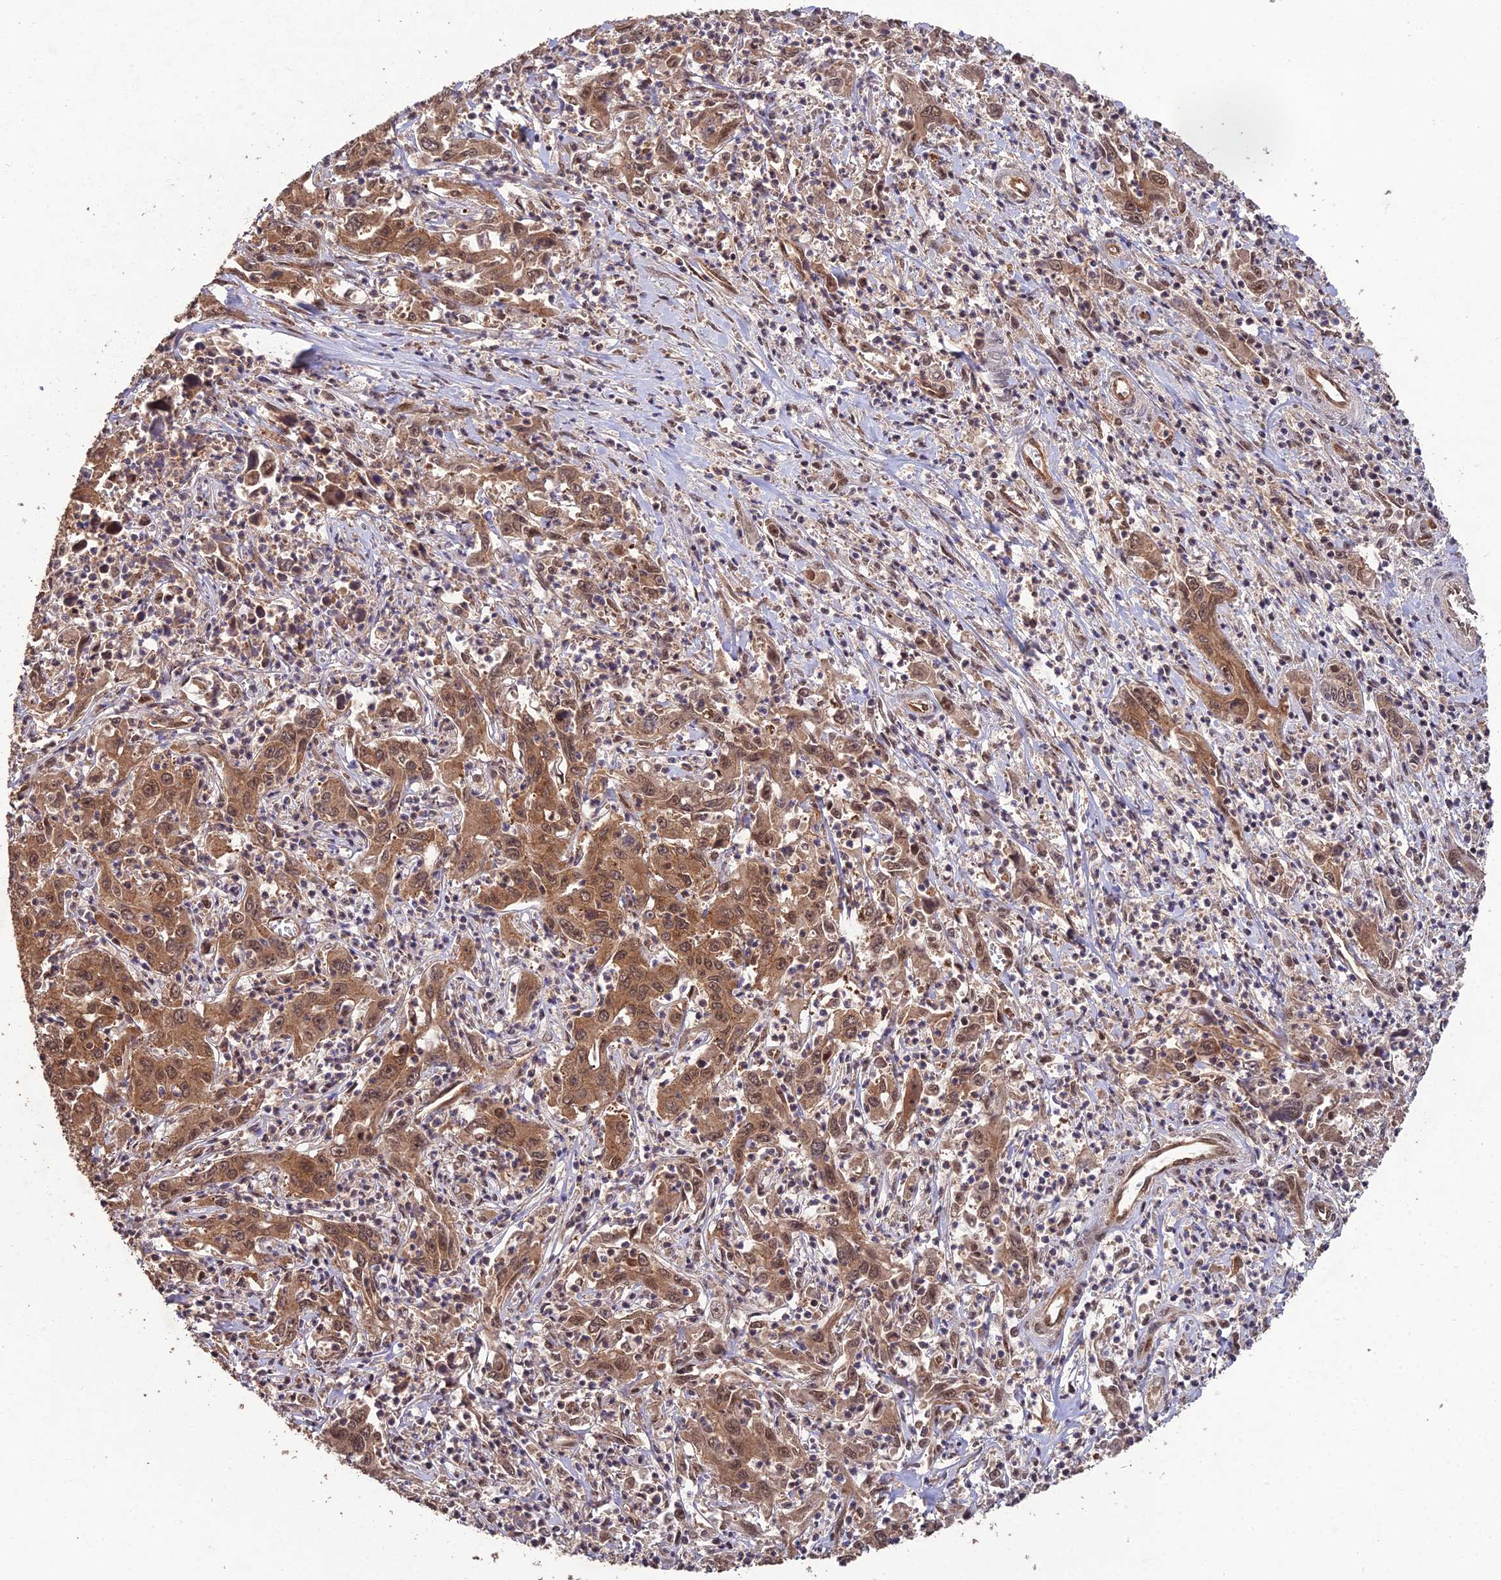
{"staining": {"intensity": "strong", "quantity": ">75%", "location": "cytoplasmic/membranous,nuclear"}, "tissue": "liver cancer", "cell_type": "Tumor cells", "image_type": "cancer", "snomed": [{"axis": "morphology", "description": "Carcinoma, Hepatocellular, NOS"}, {"axis": "topography", "description": "Liver"}], "caption": "Liver cancer stained with a brown dye displays strong cytoplasmic/membranous and nuclear positive staining in about >75% of tumor cells.", "gene": "RALGAPA2", "patient": {"sex": "male", "age": 63}}